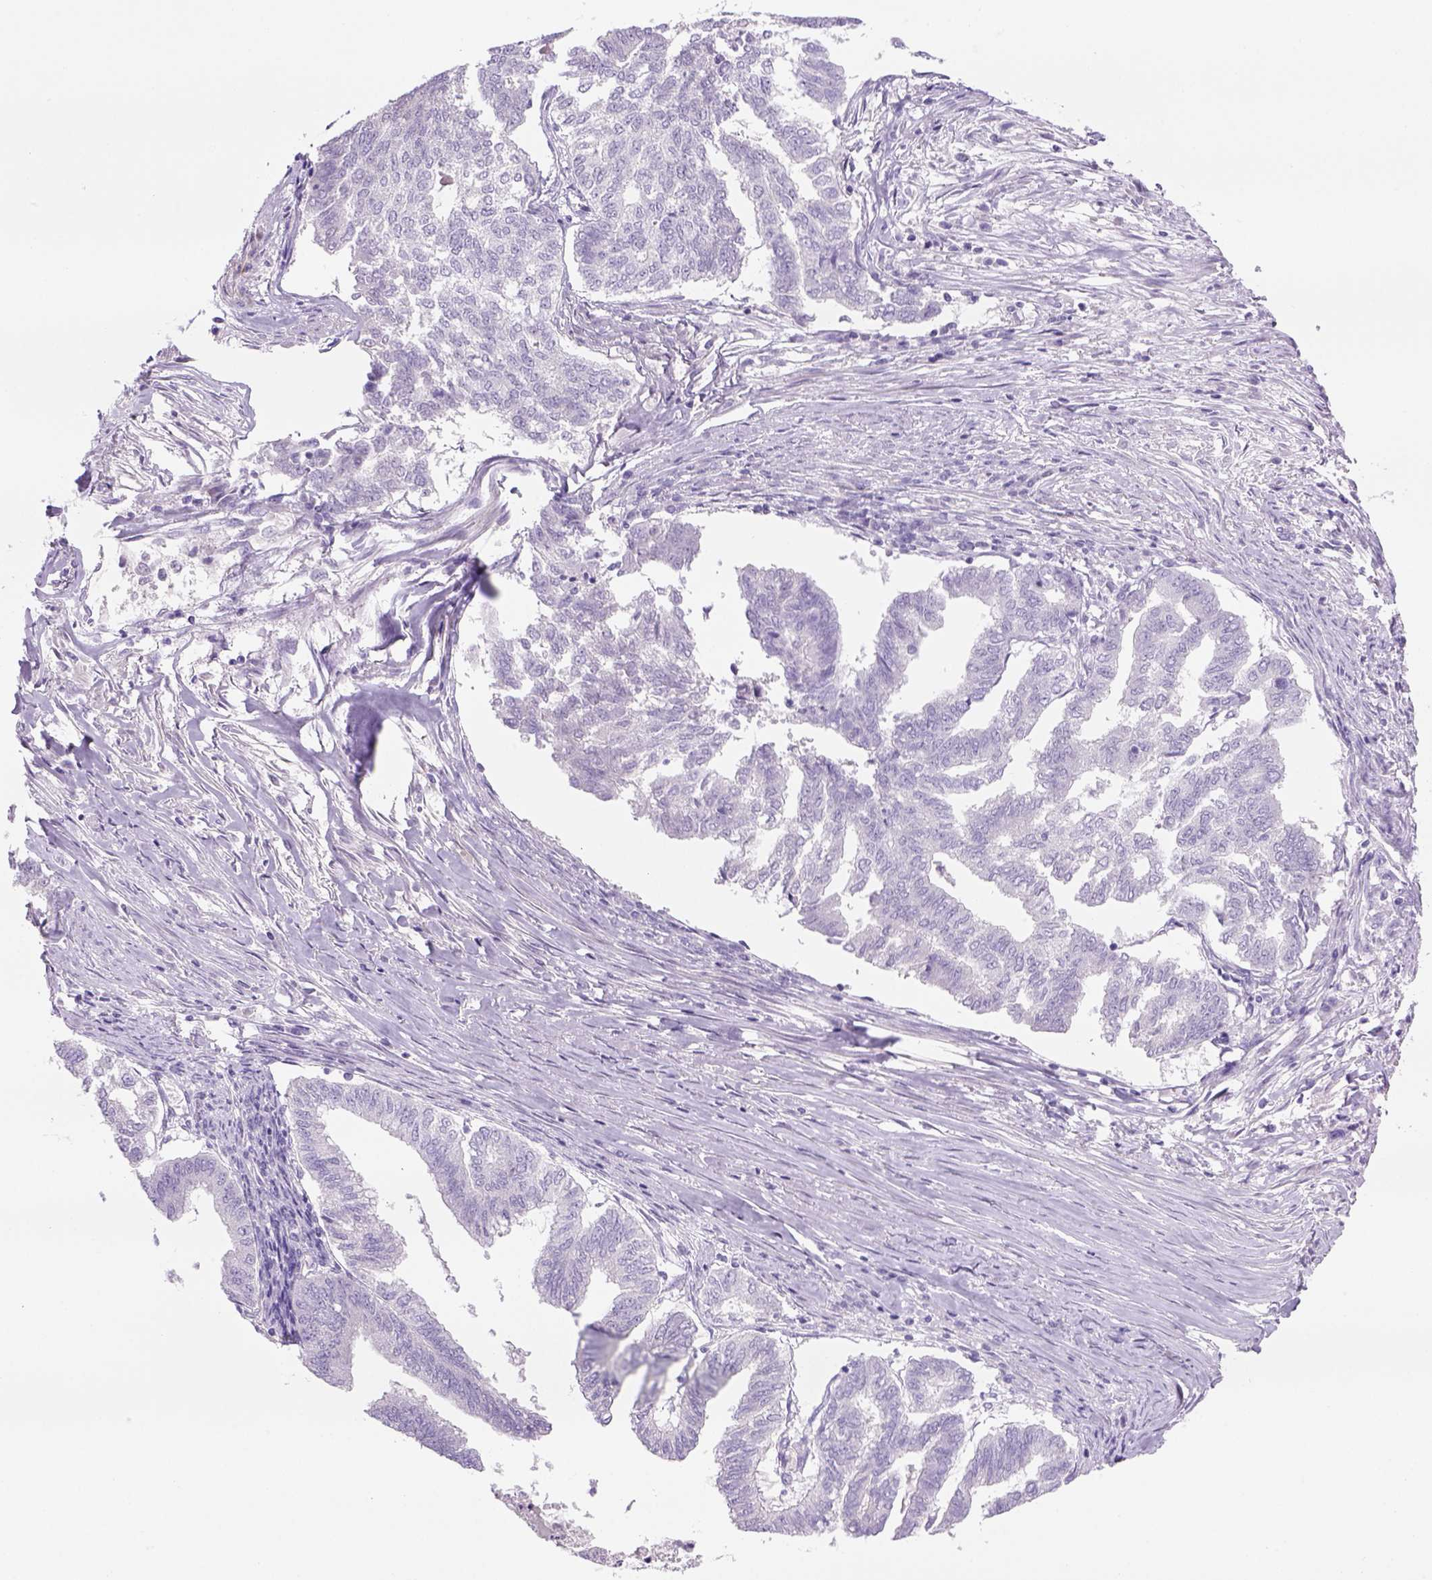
{"staining": {"intensity": "negative", "quantity": "none", "location": "none"}, "tissue": "endometrial cancer", "cell_type": "Tumor cells", "image_type": "cancer", "snomed": [{"axis": "morphology", "description": "Adenocarcinoma, NOS"}, {"axis": "topography", "description": "Endometrium"}], "caption": "The histopathology image exhibits no staining of tumor cells in endometrial adenocarcinoma. Brightfield microscopy of immunohistochemistry stained with DAB (brown) and hematoxylin (blue), captured at high magnification.", "gene": "TENM4", "patient": {"sex": "female", "age": 79}}